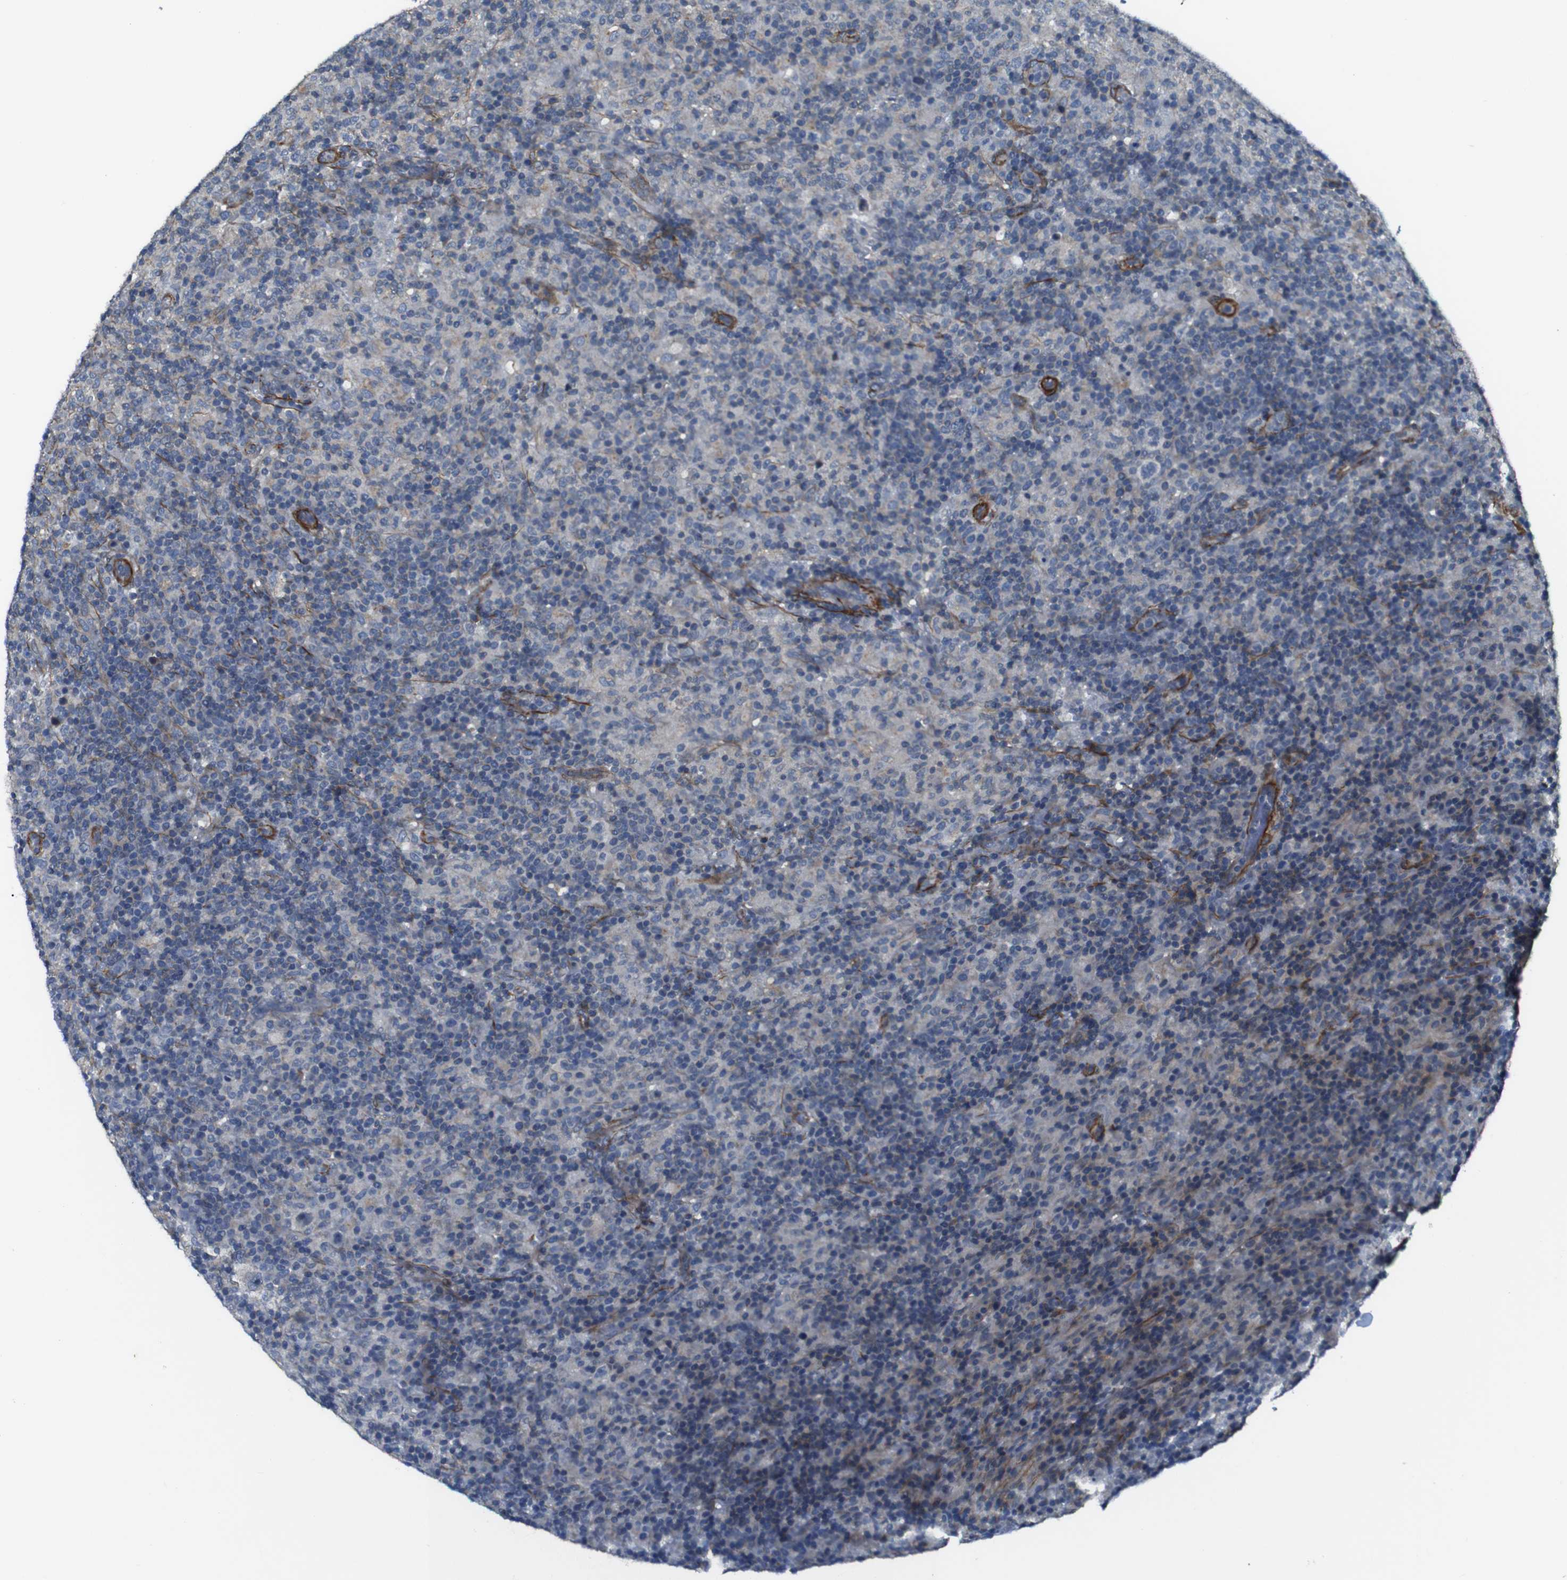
{"staining": {"intensity": "negative", "quantity": "none", "location": "none"}, "tissue": "lymphoma", "cell_type": "Tumor cells", "image_type": "cancer", "snomed": [{"axis": "morphology", "description": "Hodgkin's disease, NOS"}, {"axis": "topography", "description": "Lymph node"}], "caption": "A photomicrograph of Hodgkin's disease stained for a protein exhibits no brown staining in tumor cells. Nuclei are stained in blue.", "gene": "GGT7", "patient": {"sex": "male", "age": 70}}